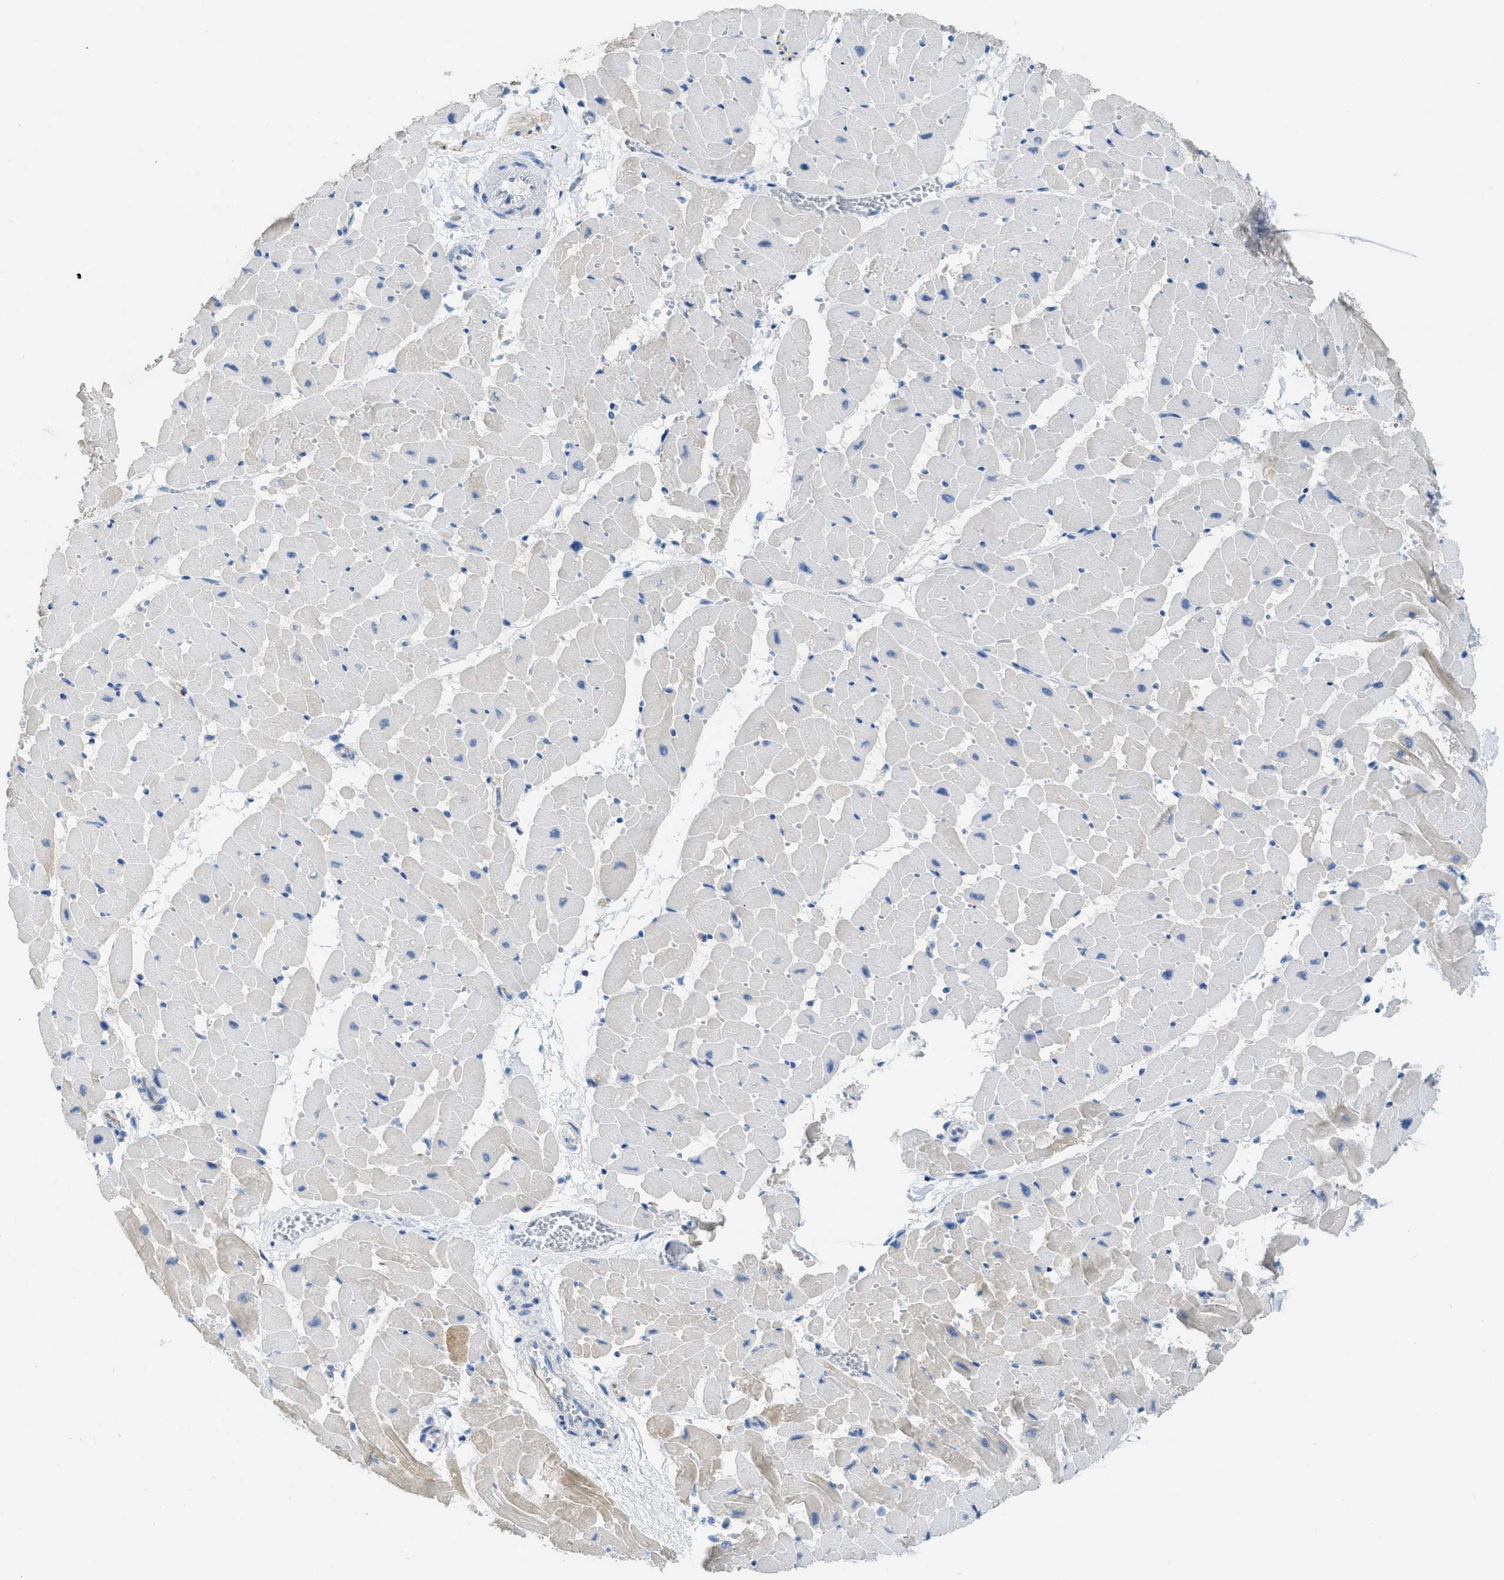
{"staining": {"intensity": "moderate", "quantity": "<25%", "location": "cytoplasmic/membranous"}, "tissue": "heart muscle", "cell_type": "Cardiomyocytes", "image_type": "normal", "snomed": [{"axis": "morphology", "description": "Normal tissue, NOS"}, {"axis": "topography", "description": "Heart"}], "caption": "Immunohistochemistry staining of unremarkable heart muscle, which displays low levels of moderate cytoplasmic/membranous staining in about <25% of cardiomyocytes indicating moderate cytoplasmic/membranous protein positivity. The staining was performed using DAB (3,3'-diaminobenzidine) (brown) for protein detection and nuclei were counterstained in hematoxylin (blue).", "gene": "CNNM4", "patient": {"sex": "female", "age": 19}}